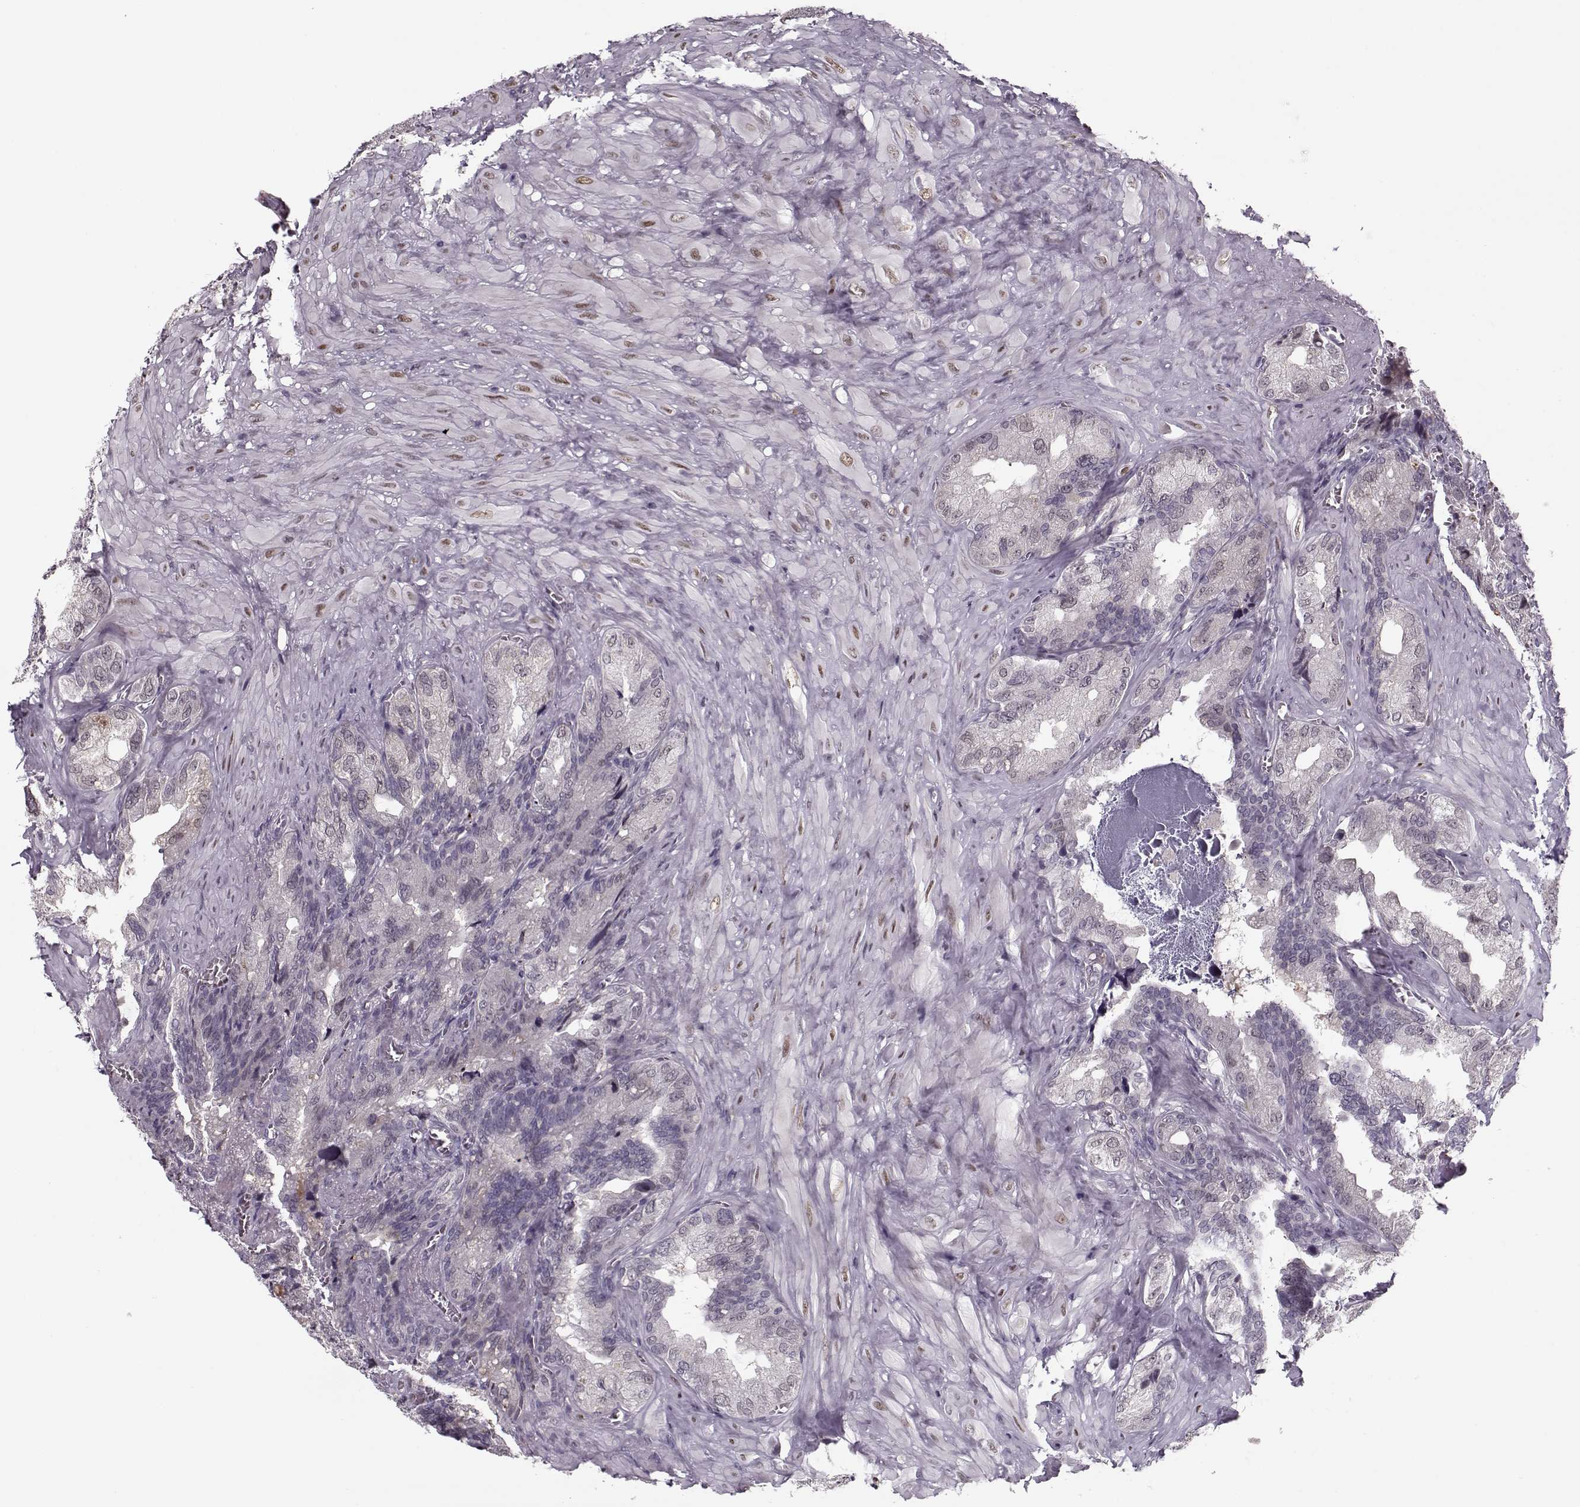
{"staining": {"intensity": "negative", "quantity": "none", "location": "none"}, "tissue": "seminal vesicle", "cell_type": "Glandular cells", "image_type": "normal", "snomed": [{"axis": "morphology", "description": "Normal tissue, NOS"}, {"axis": "topography", "description": "Seminal veicle"}], "caption": "An immunohistochemistry photomicrograph of benign seminal vesicle is shown. There is no staining in glandular cells of seminal vesicle. The staining is performed using DAB (3,3'-diaminobenzidine) brown chromogen with nuclei counter-stained in using hematoxylin.", "gene": "DNAI3", "patient": {"sex": "male", "age": 72}}